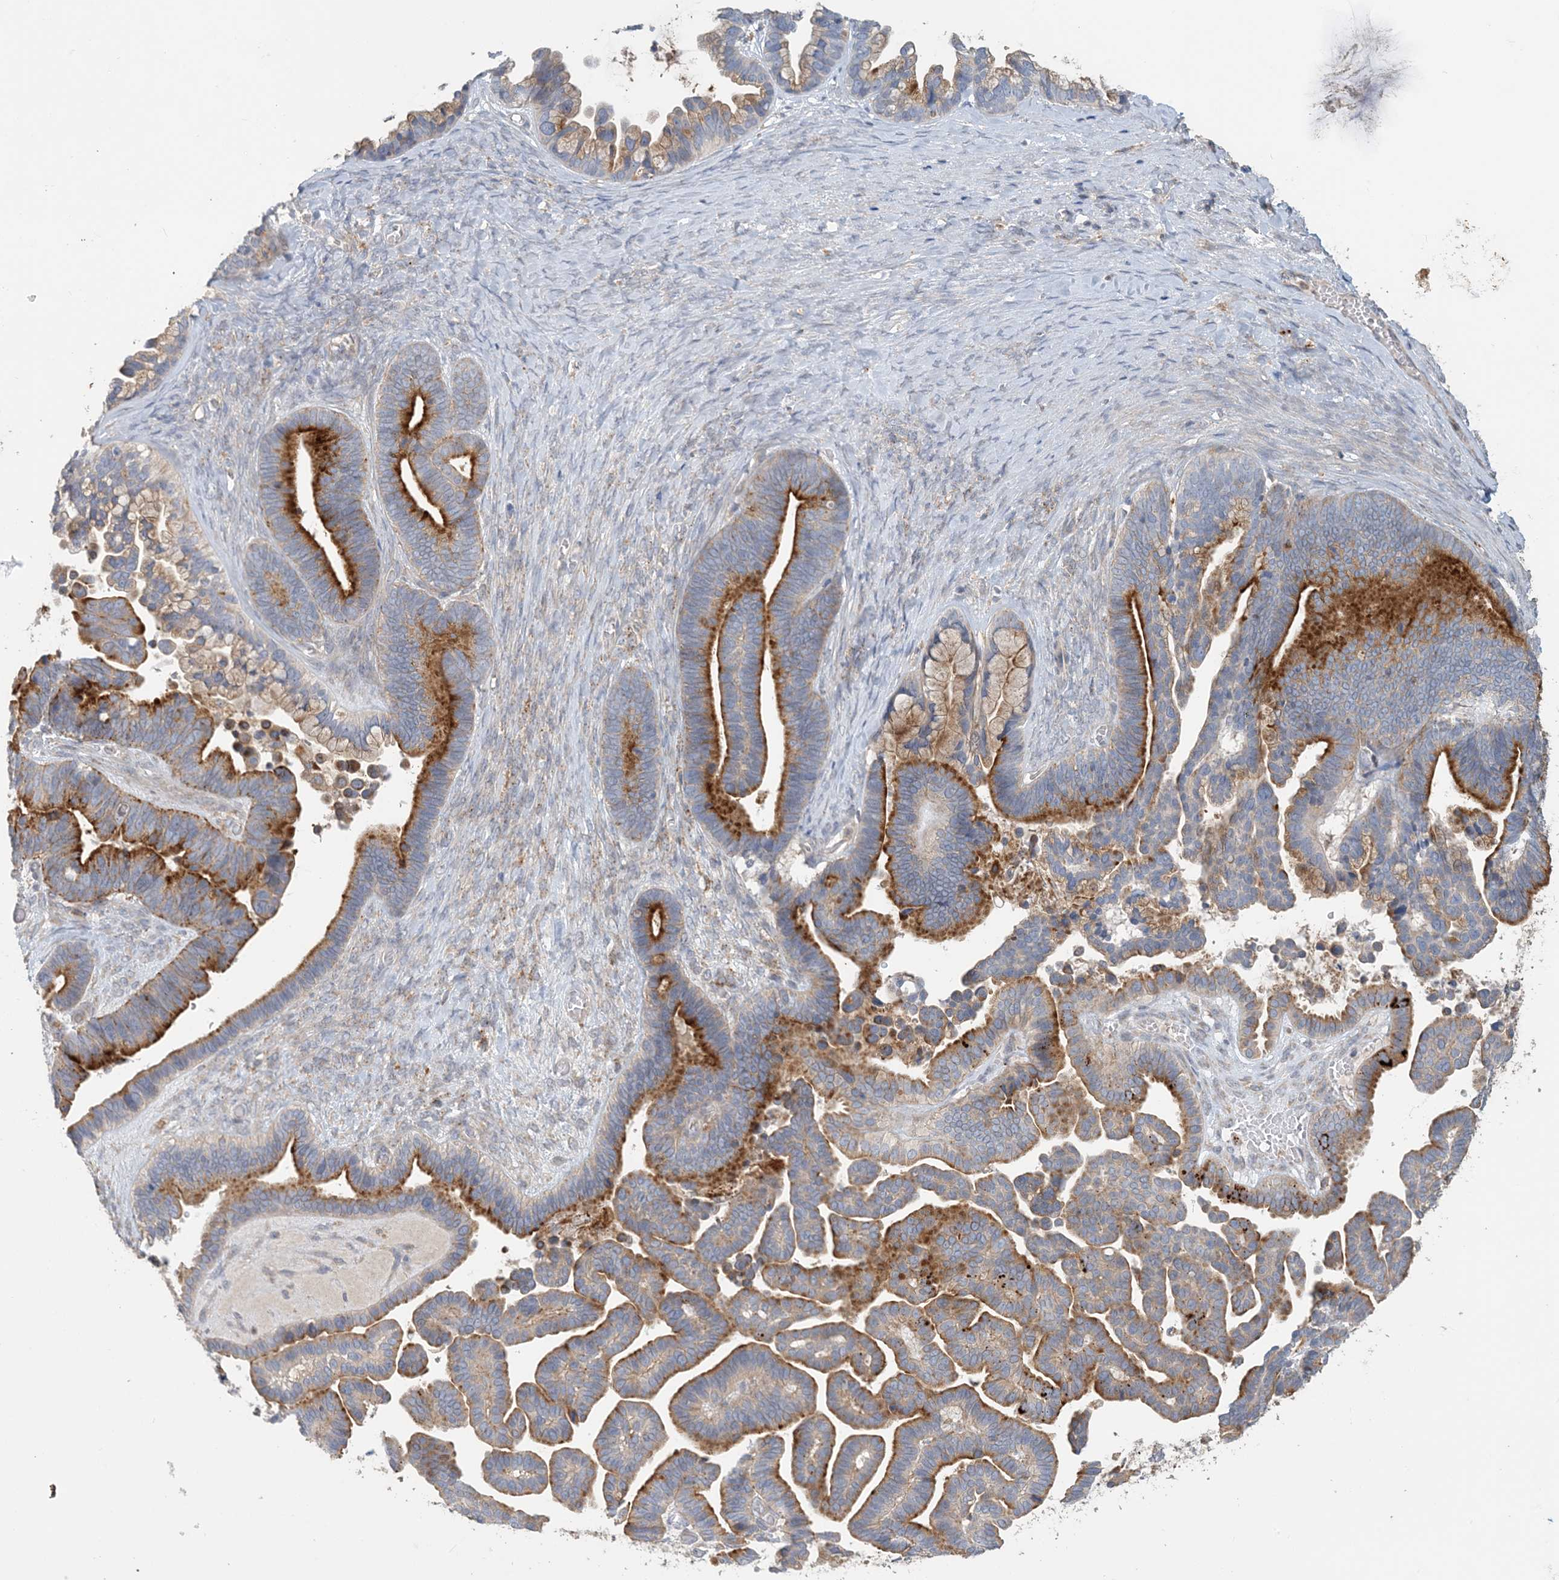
{"staining": {"intensity": "strong", "quantity": ">75%", "location": "cytoplasmic/membranous"}, "tissue": "ovarian cancer", "cell_type": "Tumor cells", "image_type": "cancer", "snomed": [{"axis": "morphology", "description": "Cystadenocarcinoma, serous, NOS"}, {"axis": "topography", "description": "Ovary"}], "caption": "This histopathology image displays serous cystadenocarcinoma (ovarian) stained with immunohistochemistry to label a protein in brown. The cytoplasmic/membranous of tumor cells show strong positivity for the protein. Nuclei are counter-stained blue.", "gene": "SPPL2A", "patient": {"sex": "female", "age": 56}}